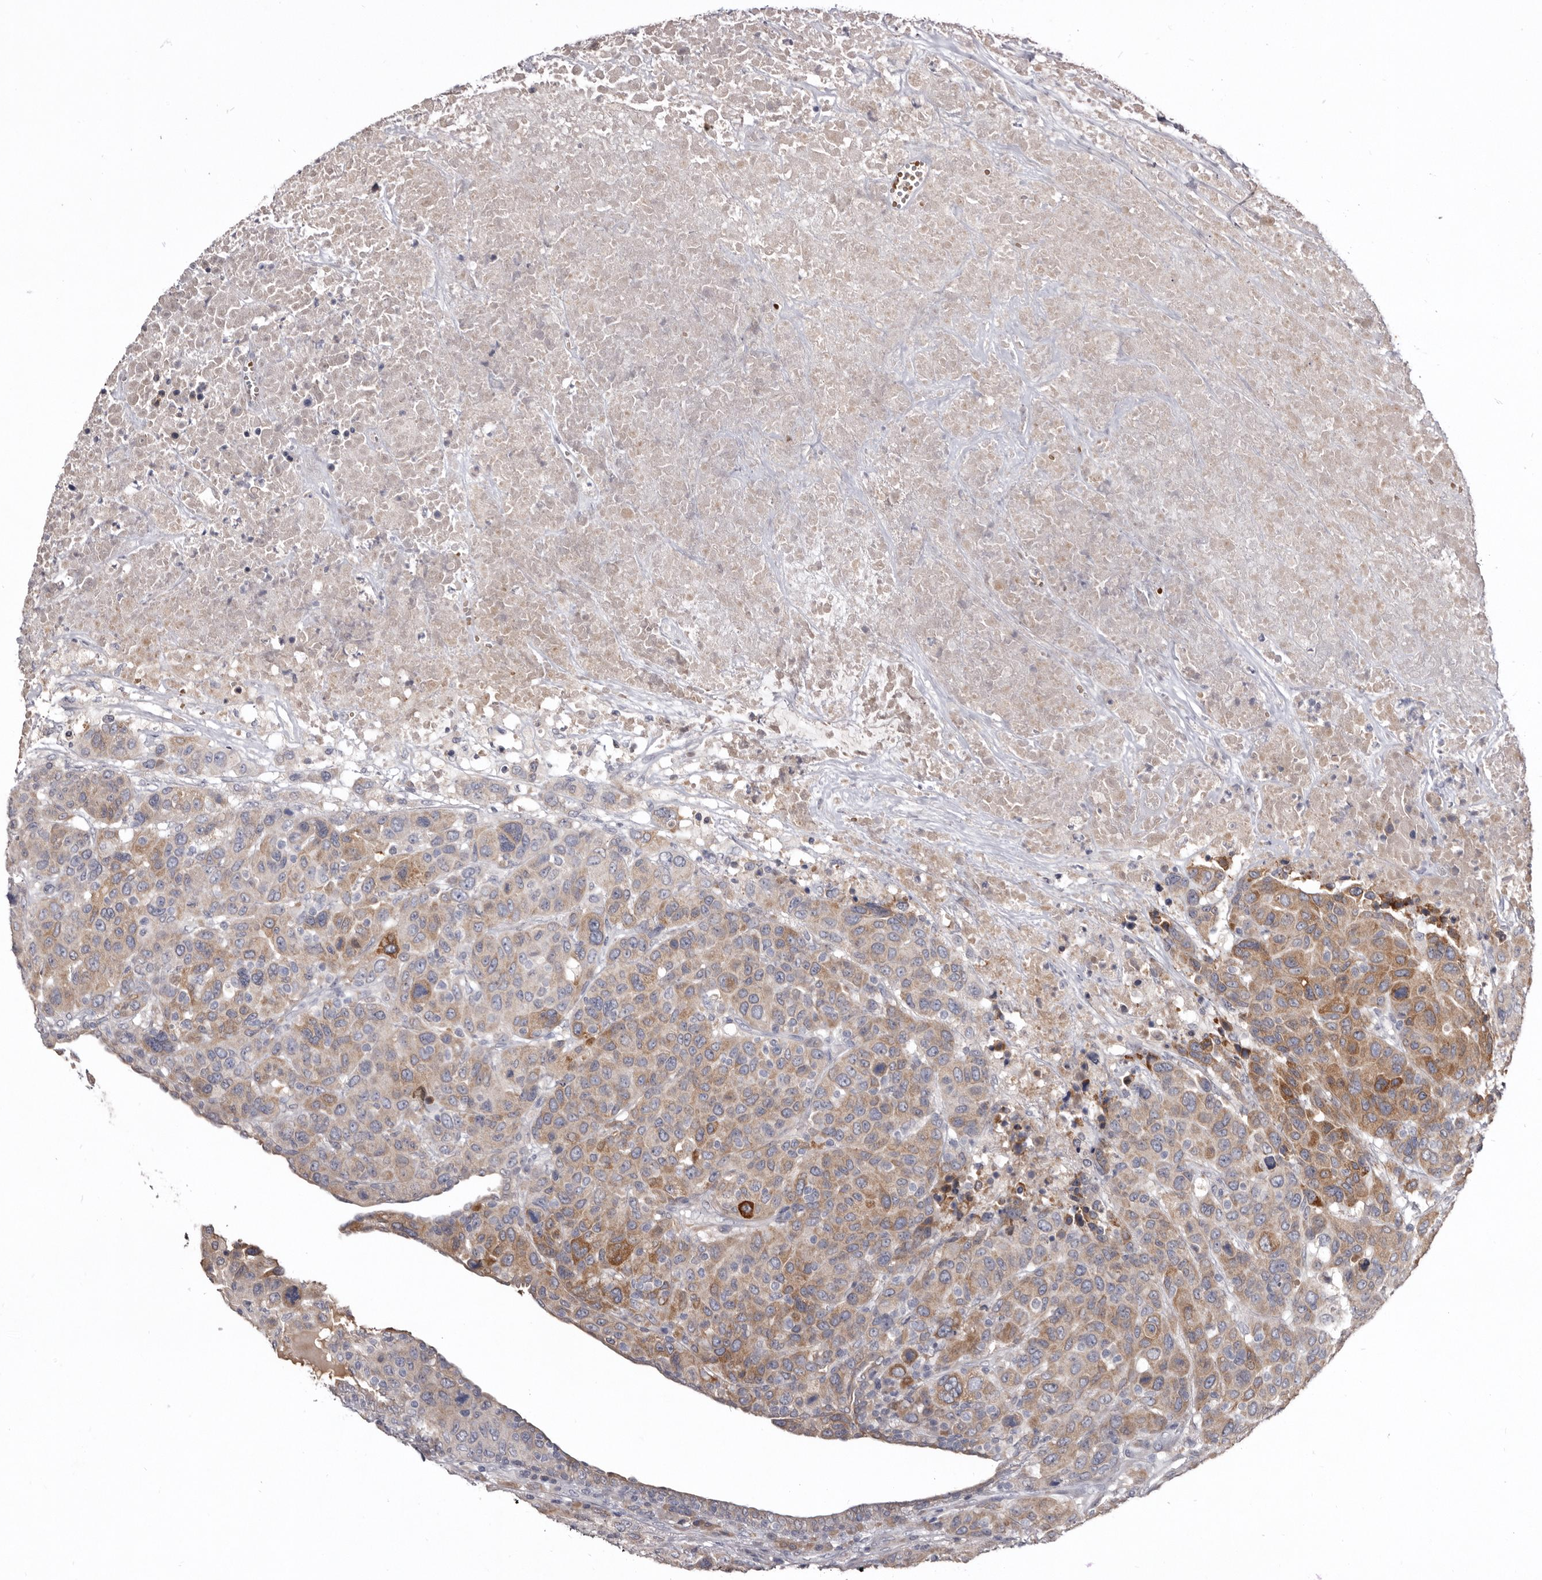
{"staining": {"intensity": "moderate", "quantity": "<25%", "location": "cytoplasmic/membranous"}, "tissue": "breast cancer", "cell_type": "Tumor cells", "image_type": "cancer", "snomed": [{"axis": "morphology", "description": "Duct carcinoma"}, {"axis": "topography", "description": "Breast"}], "caption": "There is low levels of moderate cytoplasmic/membranous expression in tumor cells of breast invasive ductal carcinoma, as demonstrated by immunohistochemical staining (brown color).", "gene": "NENF", "patient": {"sex": "female", "age": 37}}